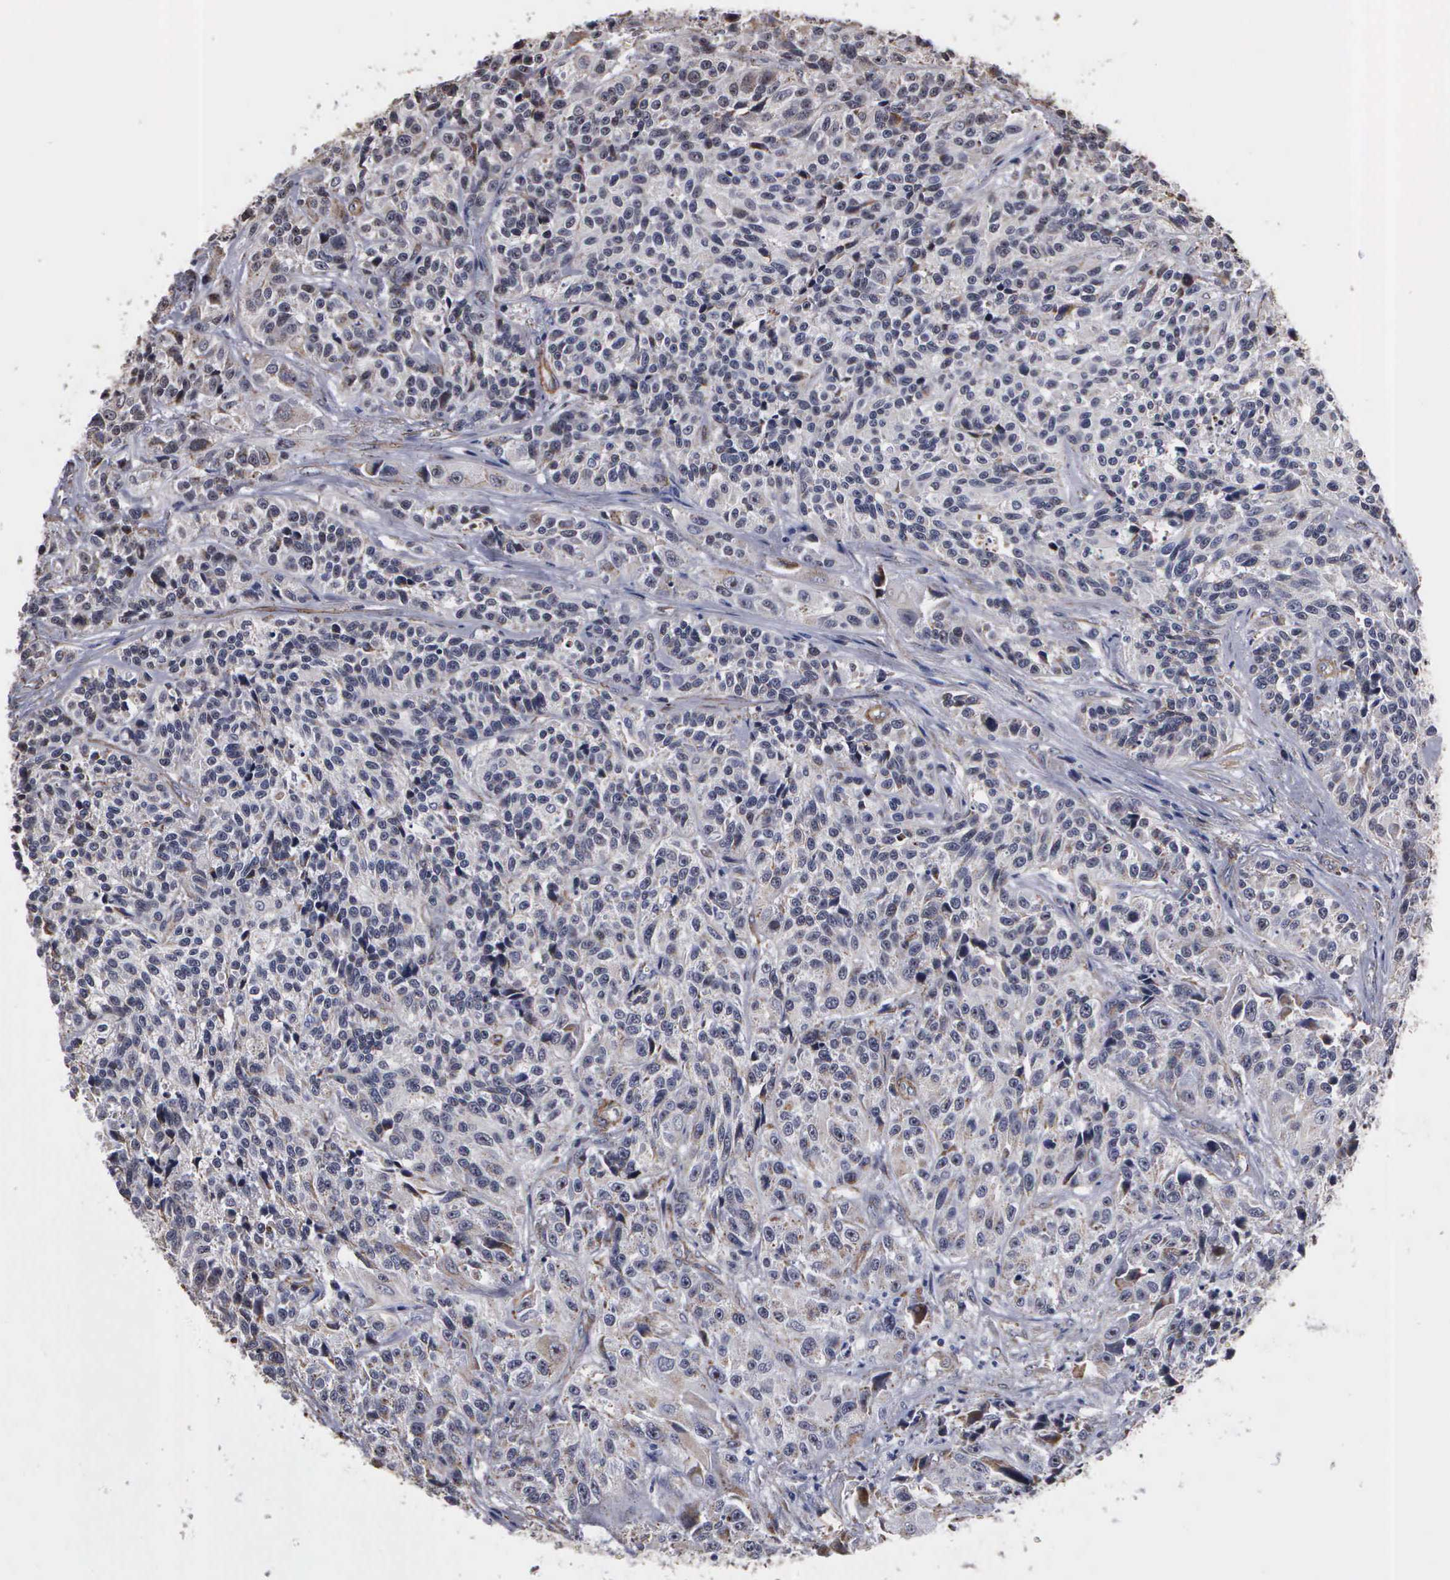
{"staining": {"intensity": "weak", "quantity": "<25%", "location": "cytoplasmic/membranous"}, "tissue": "urothelial cancer", "cell_type": "Tumor cells", "image_type": "cancer", "snomed": [{"axis": "morphology", "description": "Urothelial carcinoma, High grade"}, {"axis": "topography", "description": "Urinary bladder"}], "caption": "Tumor cells are negative for brown protein staining in urothelial cancer.", "gene": "NGDN", "patient": {"sex": "female", "age": 81}}